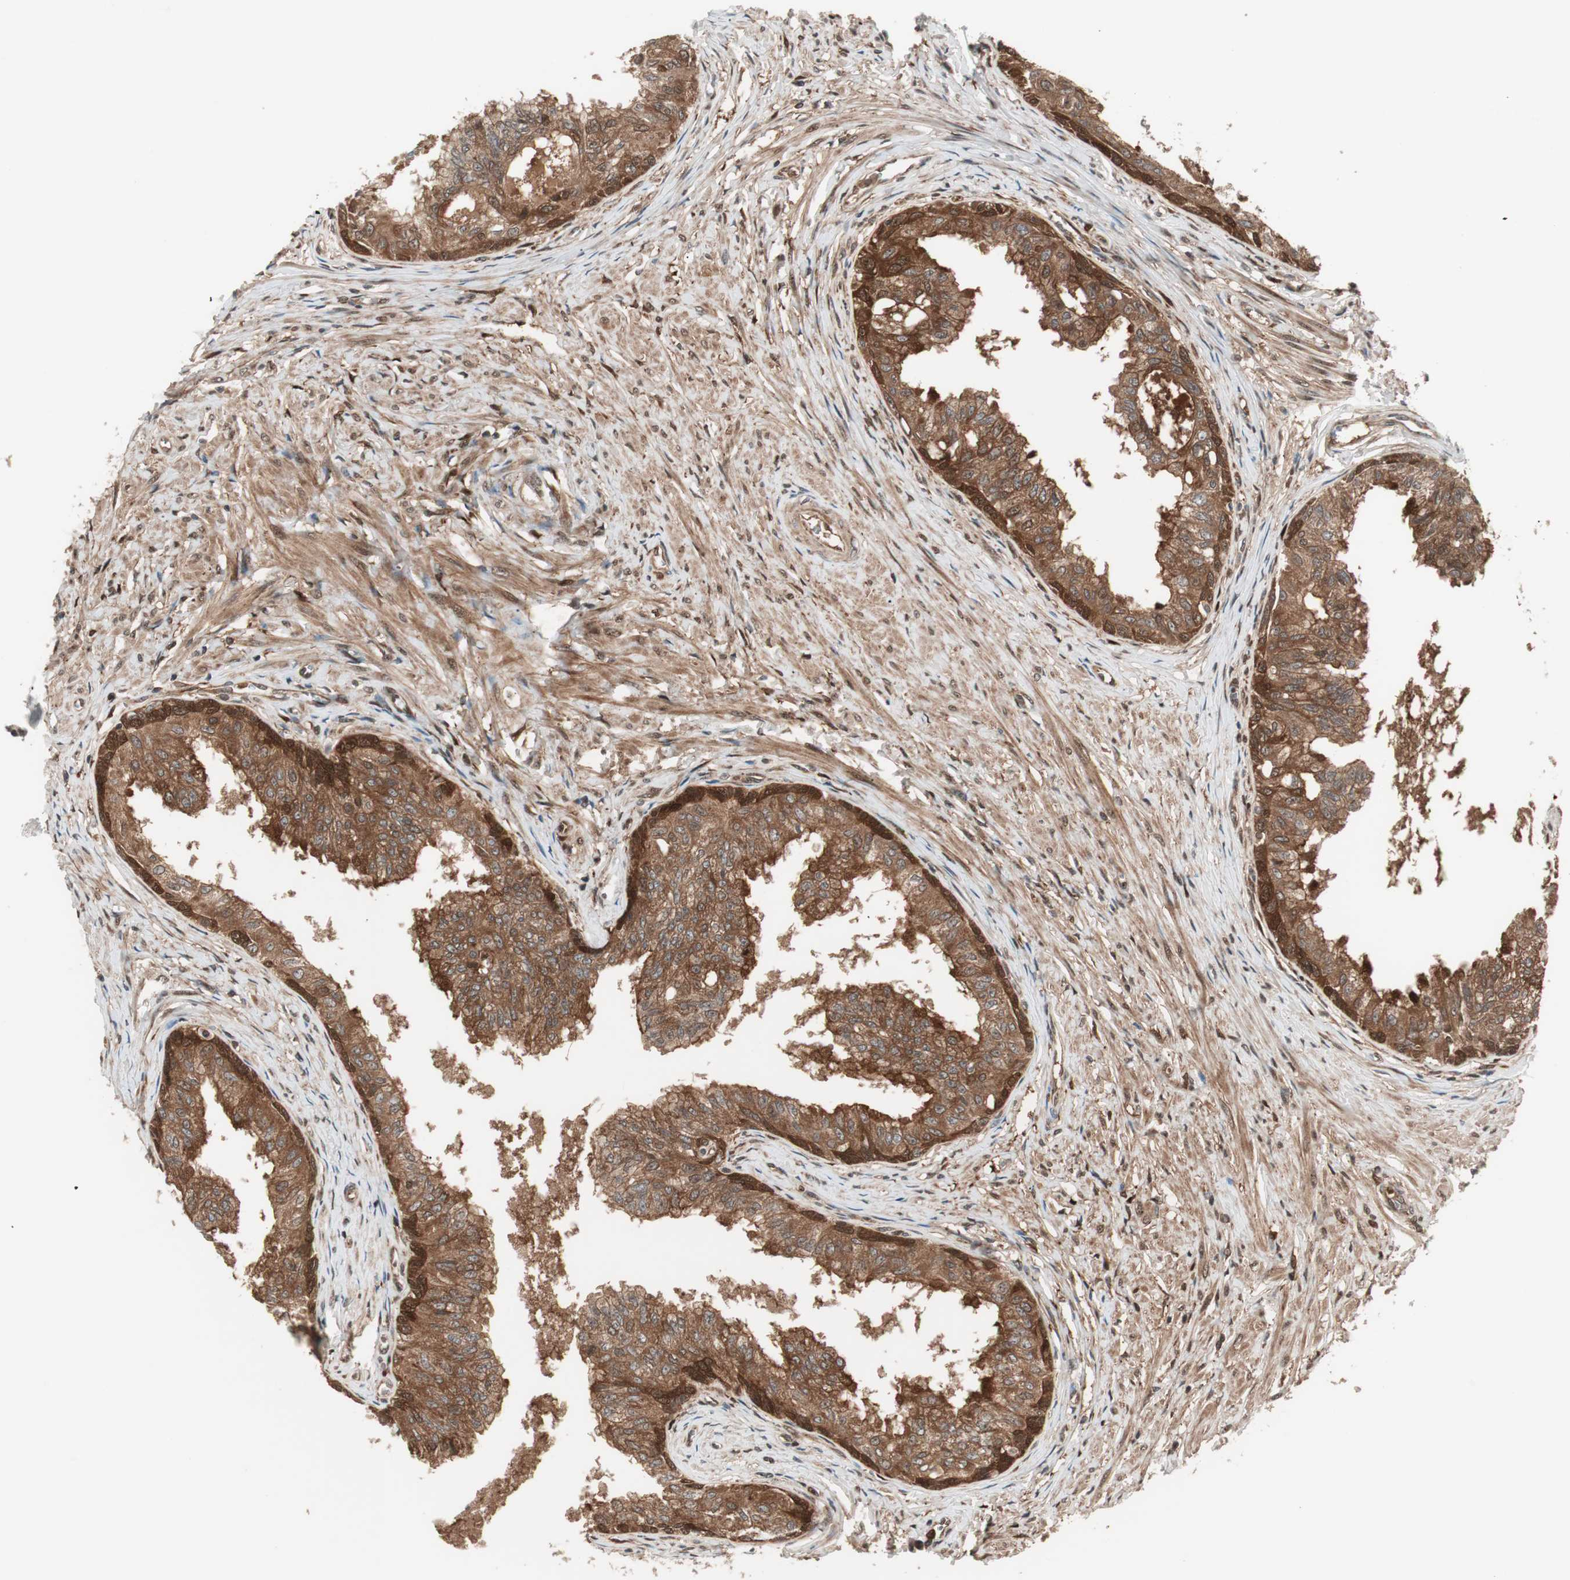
{"staining": {"intensity": "strong", "quantity": ">75%", "location": "cytoplasmic/membranous"}, "tissue": "prostate", "cell_type": "Glandular cells", "image_type": "normal", "snomed": [{"axis": "morphology", "description": "Normal tissue, NOS"}, {"axis": "topography", "description": "Prostate"}, {"axis": "topography", "description": "Seminal veicle"}], "caption": "An immunohistochemistry (IHC) micrograph of benign tissue is shown. Protein staining in brown highlights strong cytoplasmic/membranous positivity in prostate within glandular cells.", "gene": "PRKG2", "patient": {"sex": "male", "age": 60}}